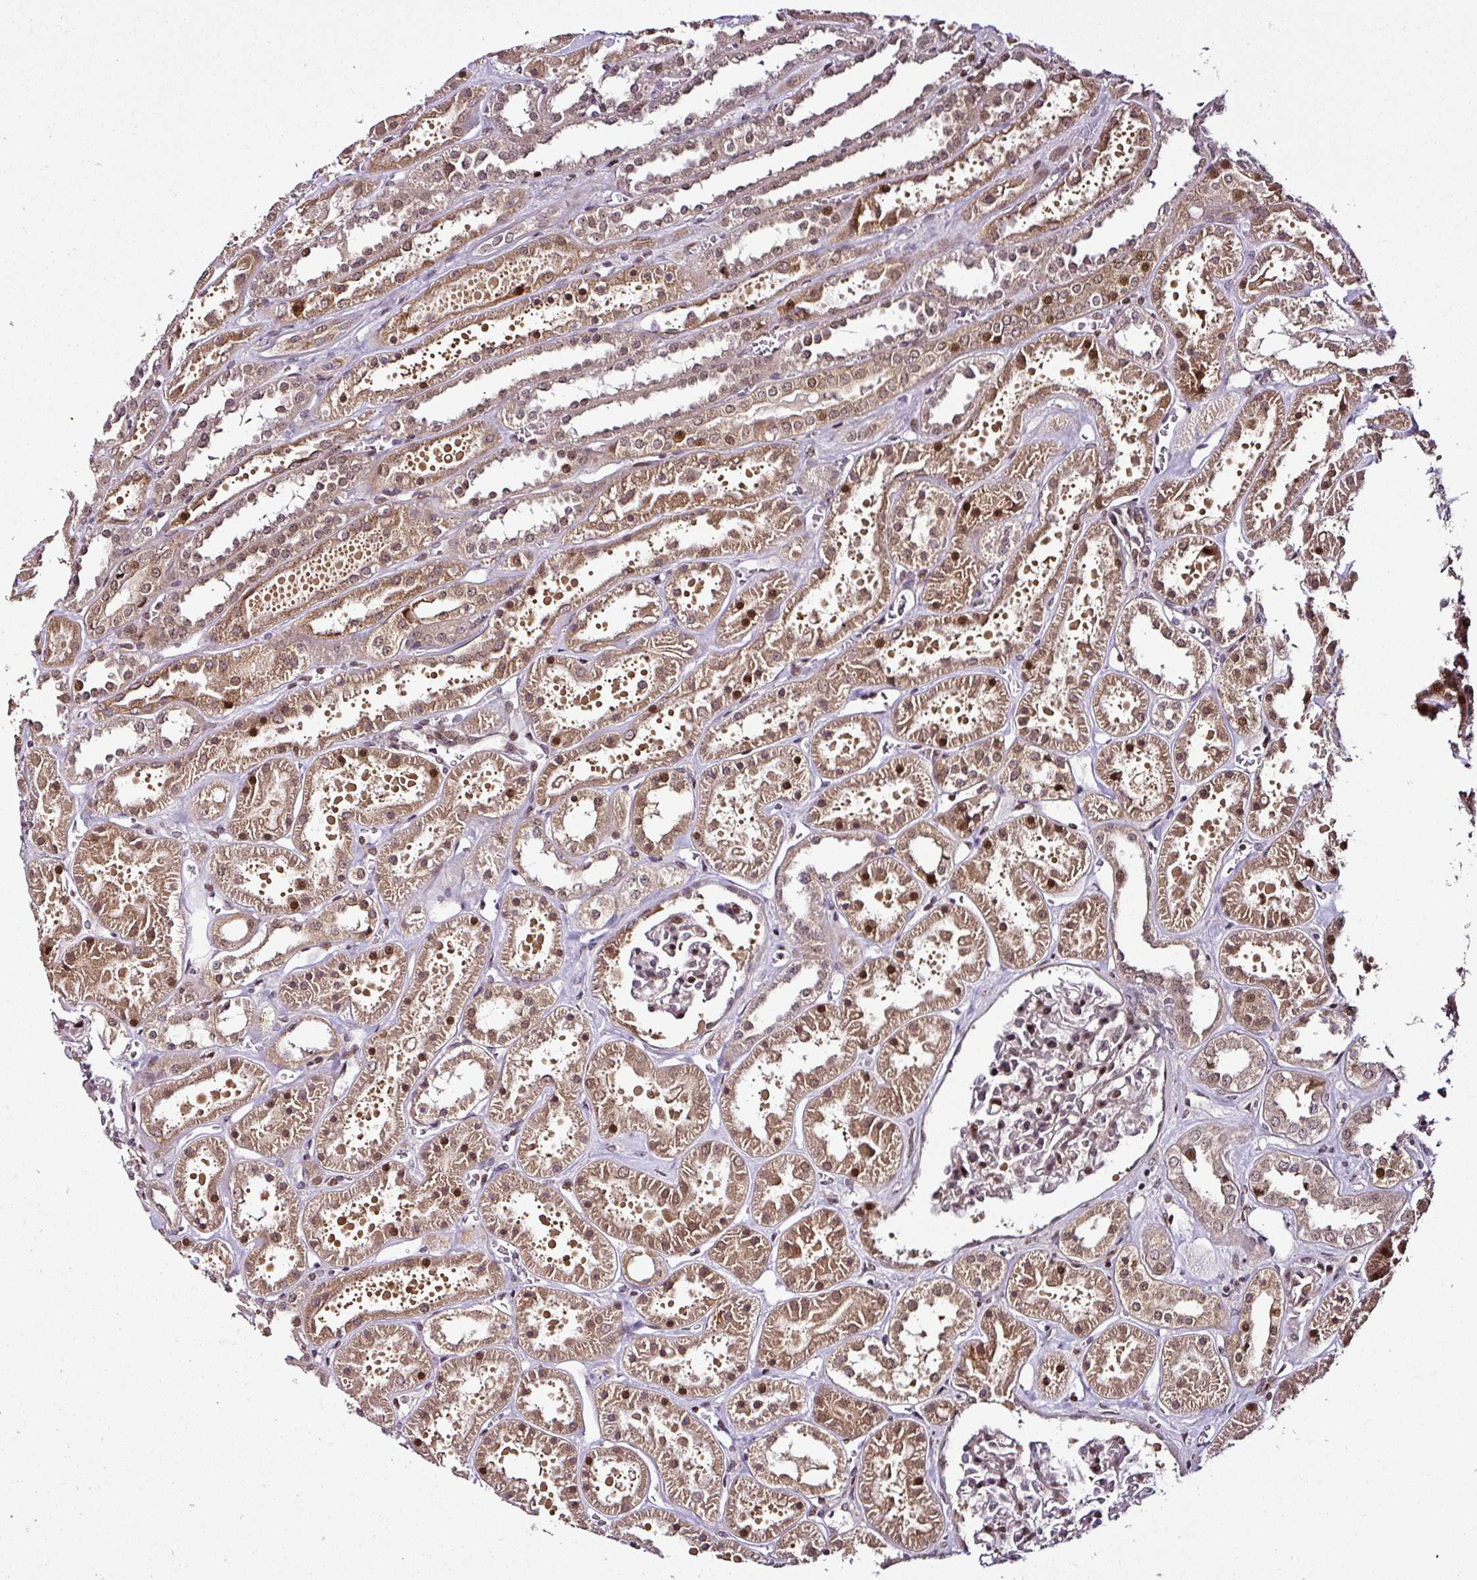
{"staining": {"intensity": "moderate", "quantity": "<25%", "location": "nuclear"}, "tissue": "kidney", "cell_type": "Cells in glomeruli", "image_type": "normal", "snomed": [{"axis": "morphology", "description": "Normal tissue, NOS"}, {"axis": "topography", "description": "Kidney"}], "caption": "High-power microscopy captured an immunohistochemistry micrograph of benign kidney, revealing moderate nuclear positivity in about <25% of cells in glomeruli.", "gene": "COPRS", "patient": {"sex": "female", "age": 41}}